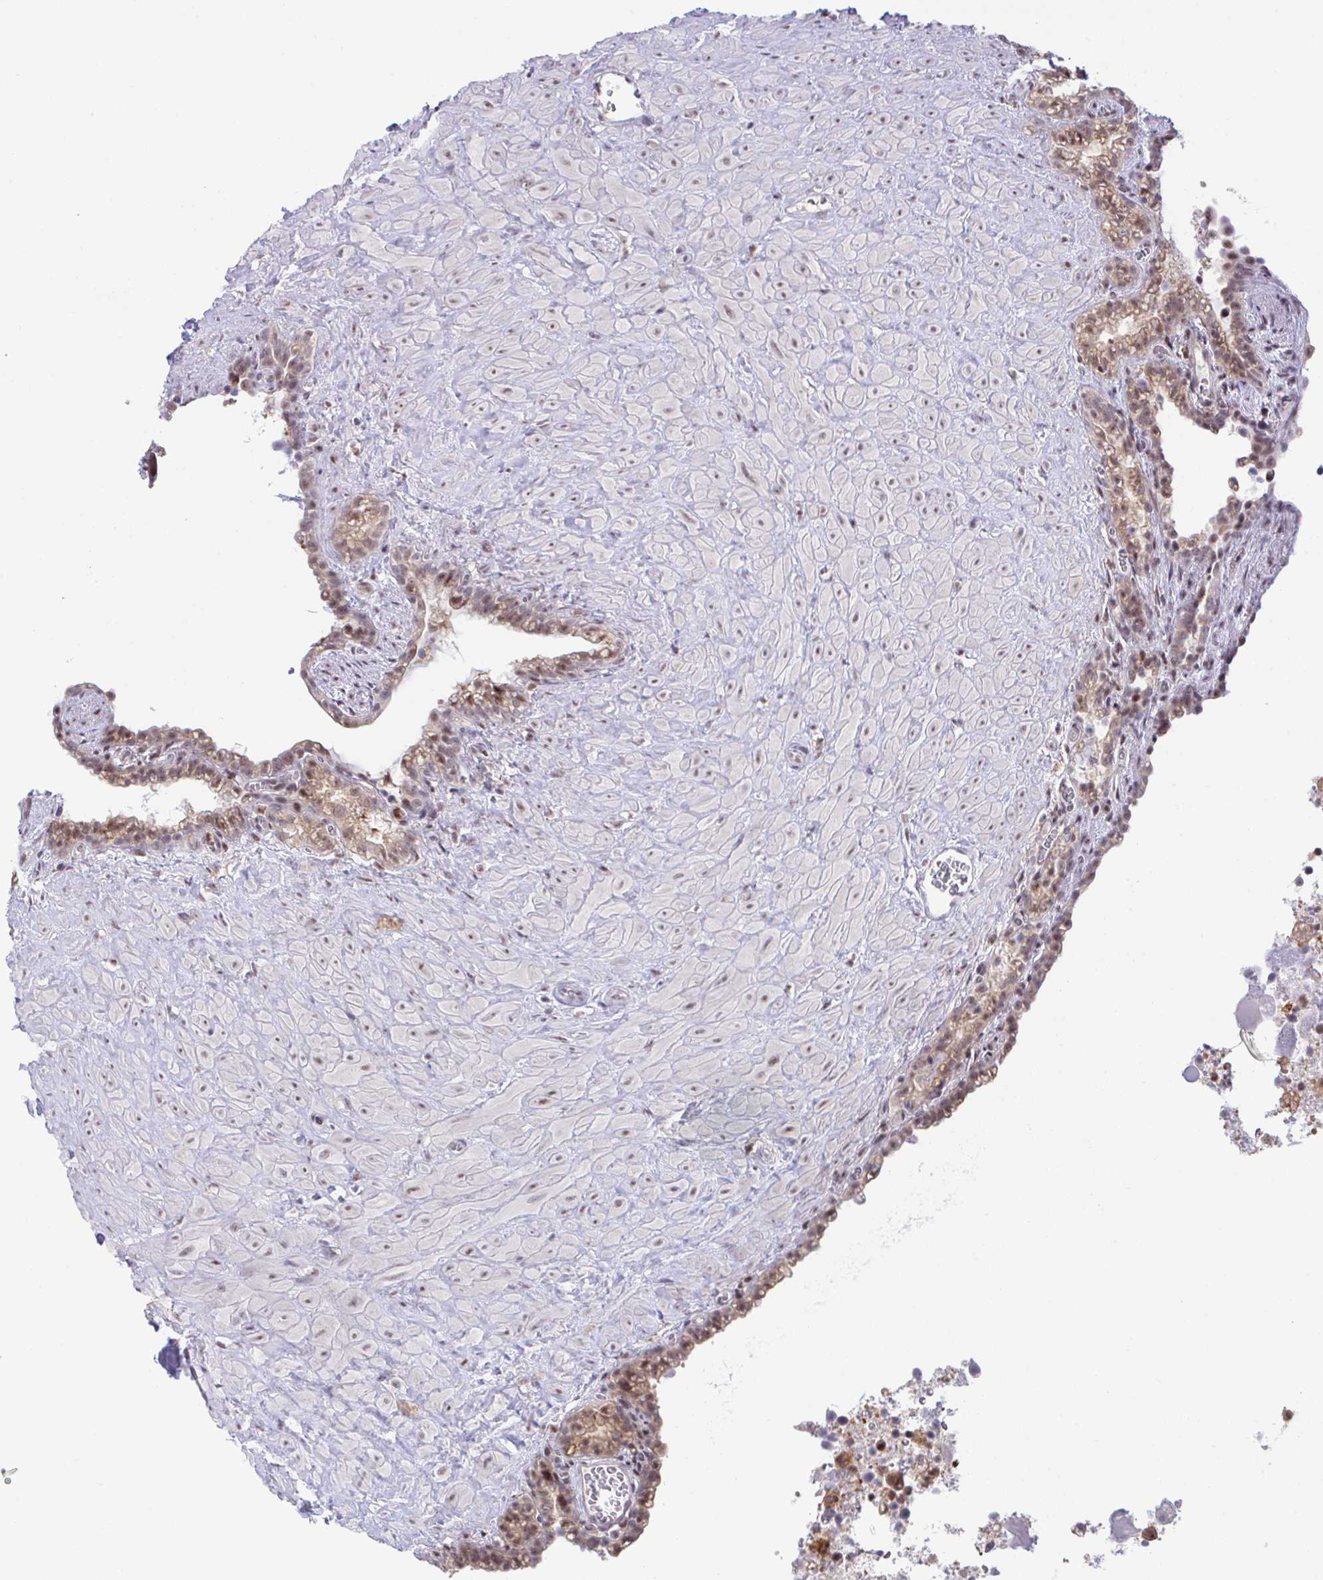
{"staining": {"intensity": "moderate", "quantity": ">75%", "location": "nuclear"}, "tissue": "seminal vesicle", "cell_type": "Glandular cells", "image_type": "normal", "snomed": [{"axis": "morphology", "description": "Normal tissue, NOS"}, {"axis": "topography", "description": "Seminal veicle"}], "caption": "Immunohistochemical staining of unremarkable human seminal vesicle exhibits moderate nuclear protein positivity in approximately >75% of glandular cells.", "gene": "OR6K3", "patient": {"sex": "male", "age": 76}}